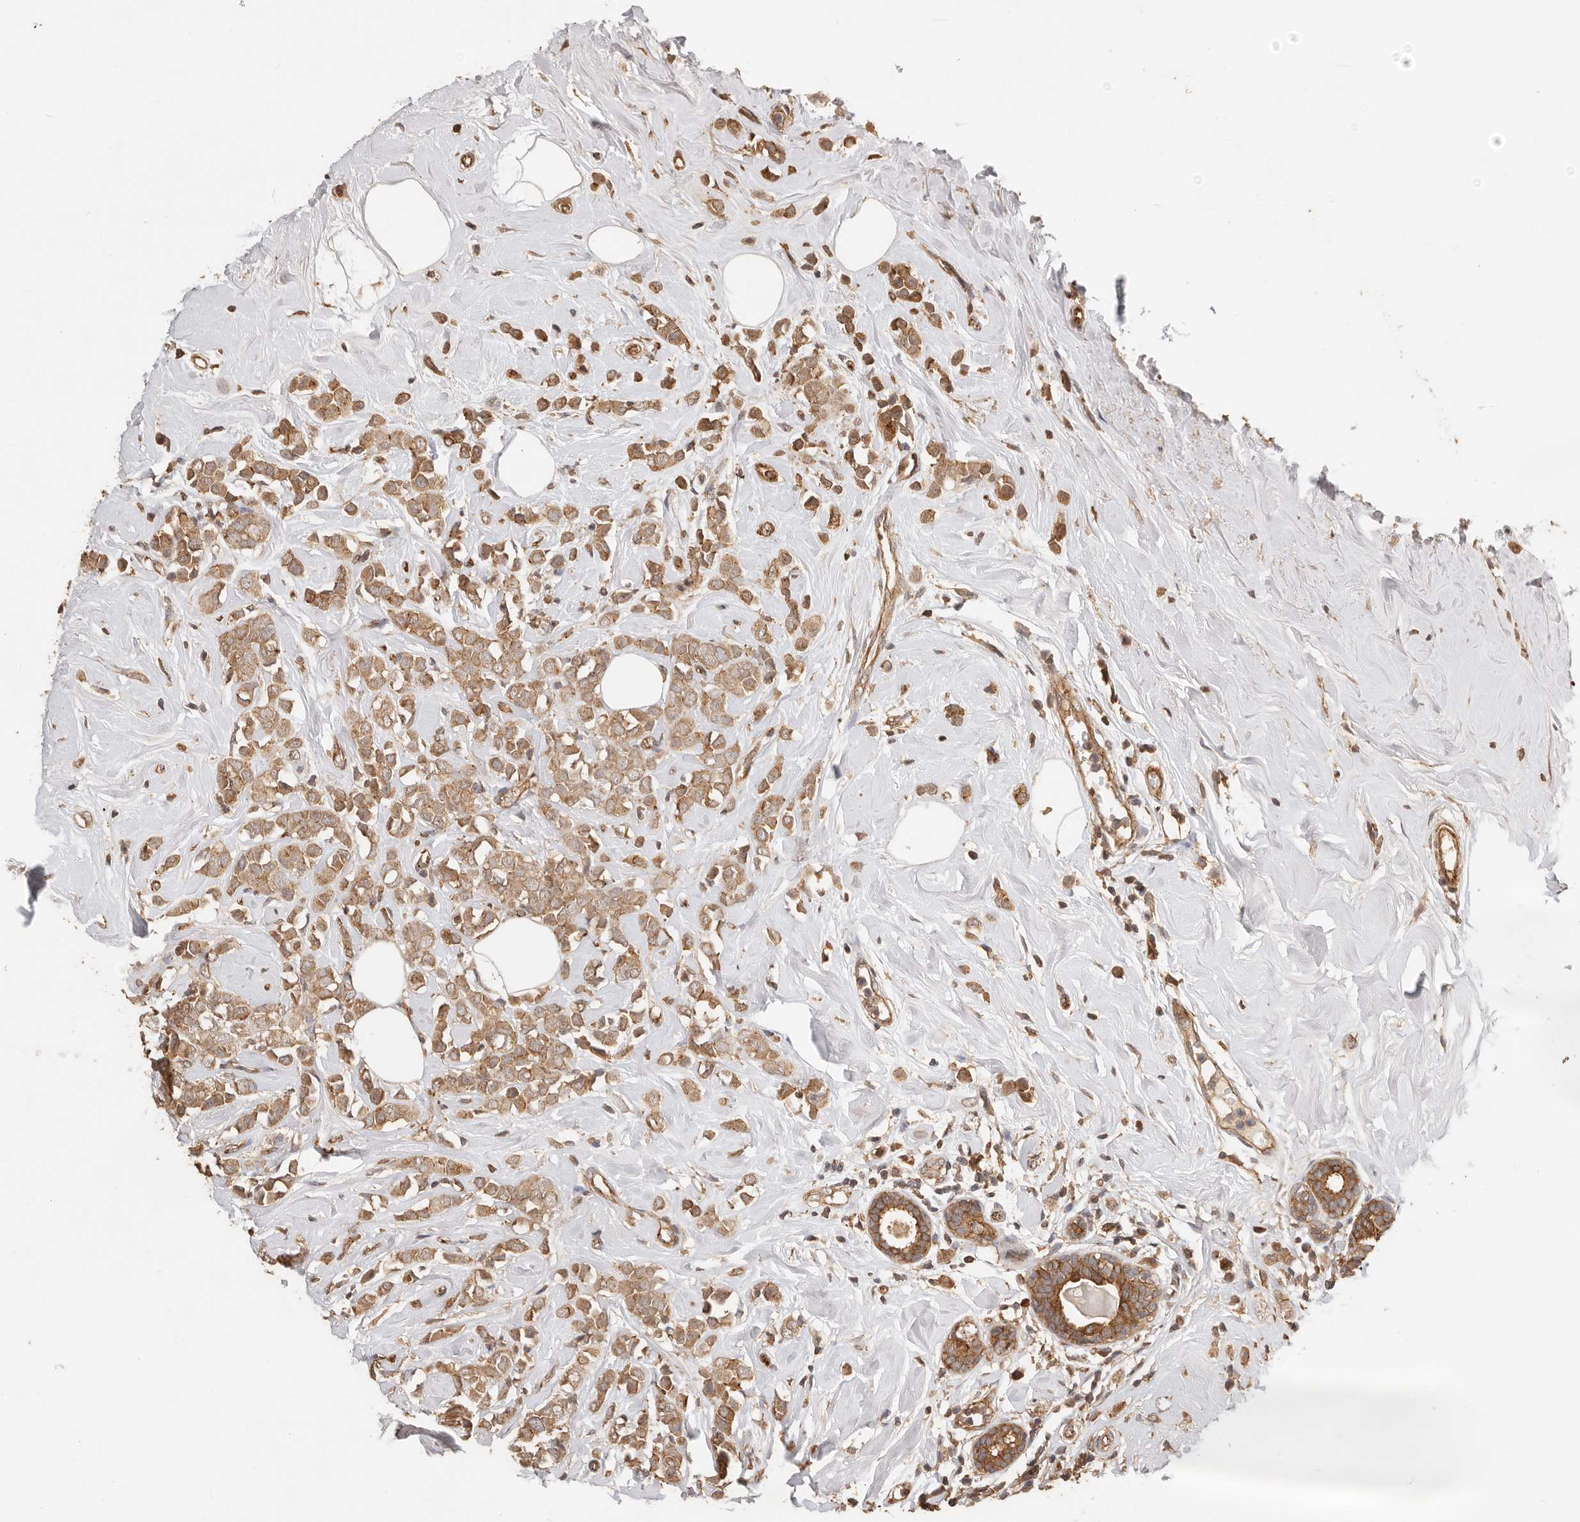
{"staining": {"intensity": "moderate", "quantity": ">75%", "location": "cytoplasmic/membranous"}, "tissue": "breast cancer", "cell_type": "Tumor cells", "image_type": "cancer", "snomed": [{"axis": "morphology", "description": "Lobular carcinoma"}, {"axis": "topography", "description": "Breast"}], "caption": "Breast cancer (lobular carcinoma) was stained to show a protein in brown. There is medium levels of moderate cytoplasmic/membranous staining in approximately >75% of tumor cells.", "gene": "AFDN", "patient": {"sex": "female", "age": 47}}